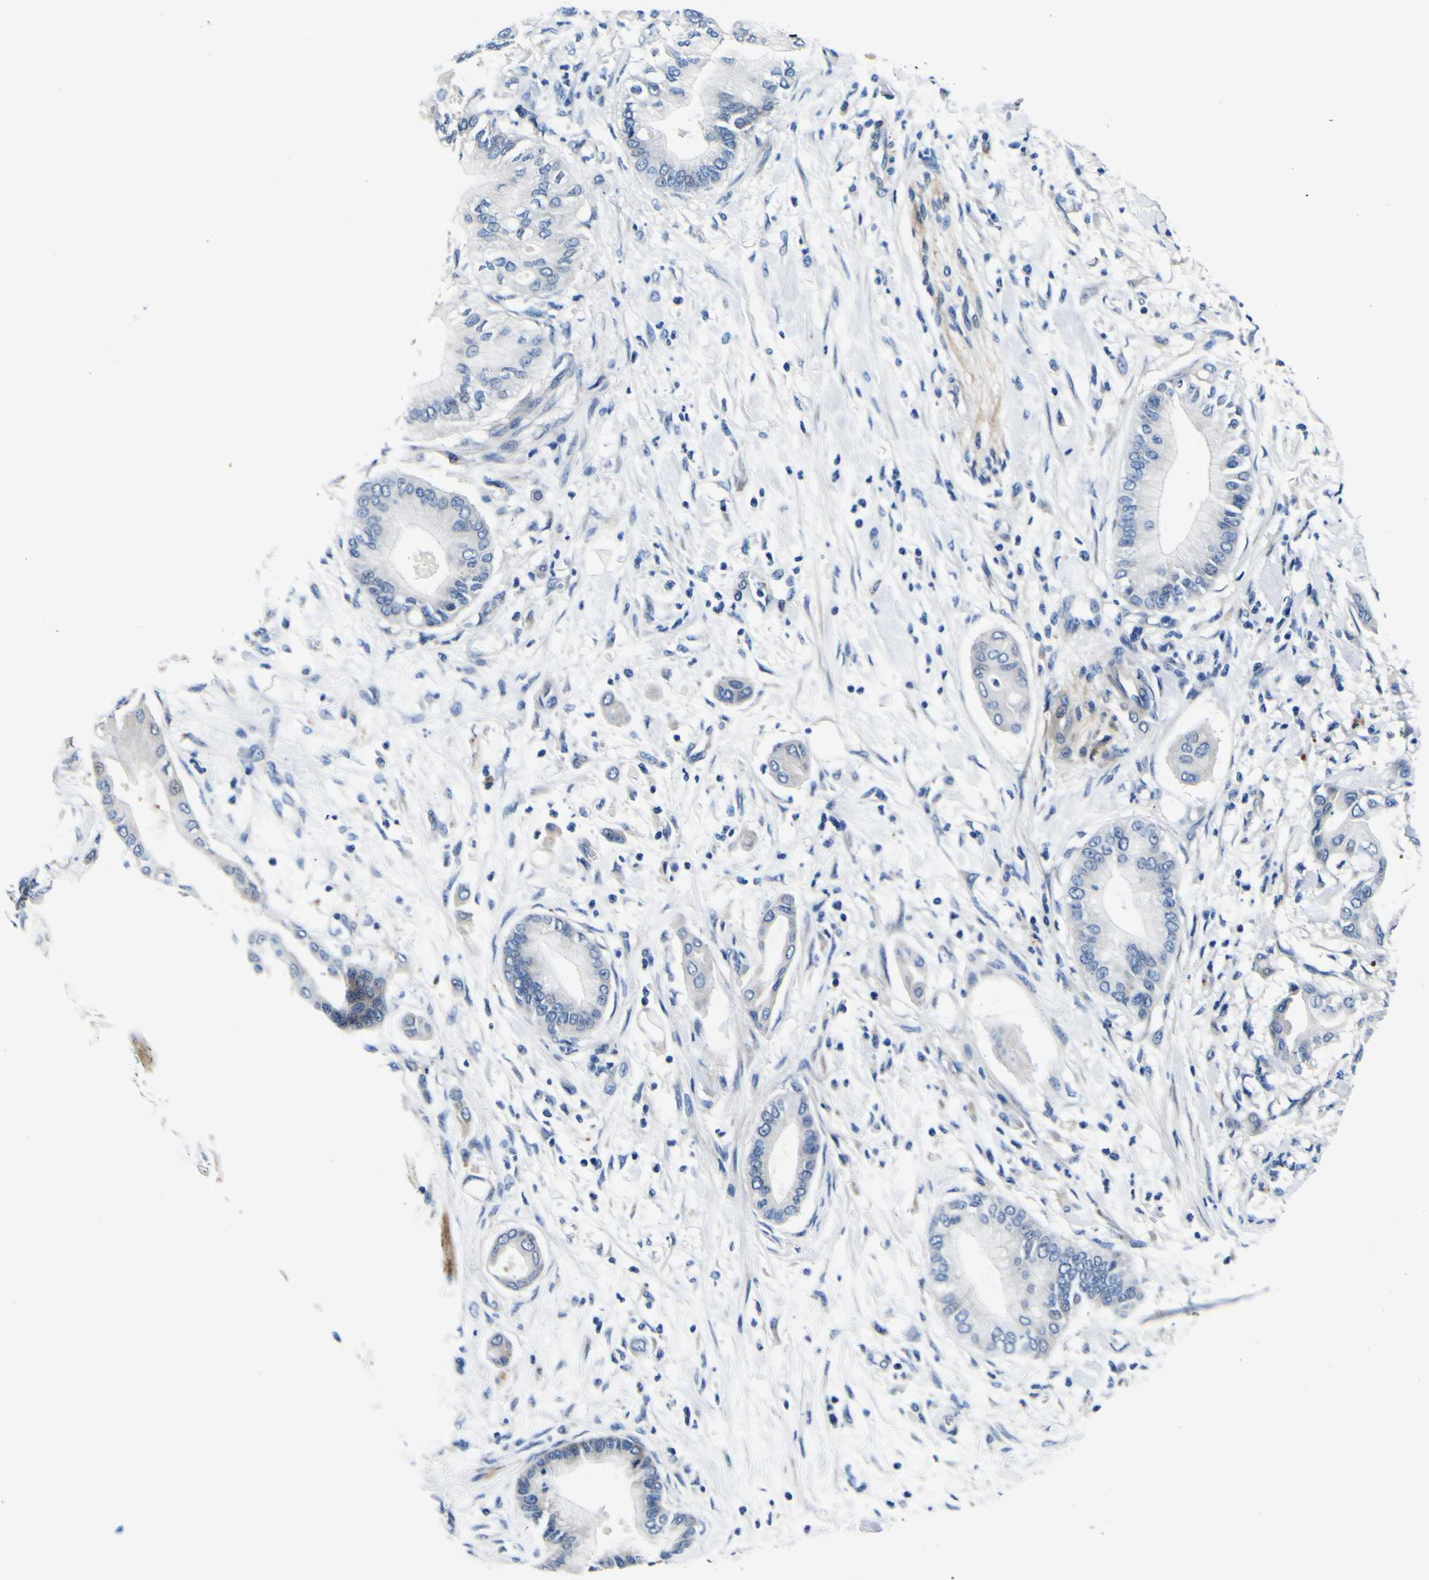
{"staining": {"intensity": "negative", "quantity": "none", "location": "none"}, "tissue": "pancreatic cancer", "cell_type": "Tumor cells", "image_type": "cancer", "snomed": [{"axis": "morphology", "description": "Adenocarcinoma, NOS"}, {"axis": "morphology", "description": "Adenocarcinoma, metastatic, NOS"}, {"axis": "topography", "description": "Lymph node"}, {"axis": "topography", "description": "Pancreas"}, {"axis": "topography", "description": "Duodenum"}], "caption": "High power microscopy histopathology image of an immunohistochemistry (IHC) histopathology image of pancreatic cancer, revealing no significant staining in tumor cells.", "gene": "AGAP3", "patient": {"sex": "female", "age": 64}}